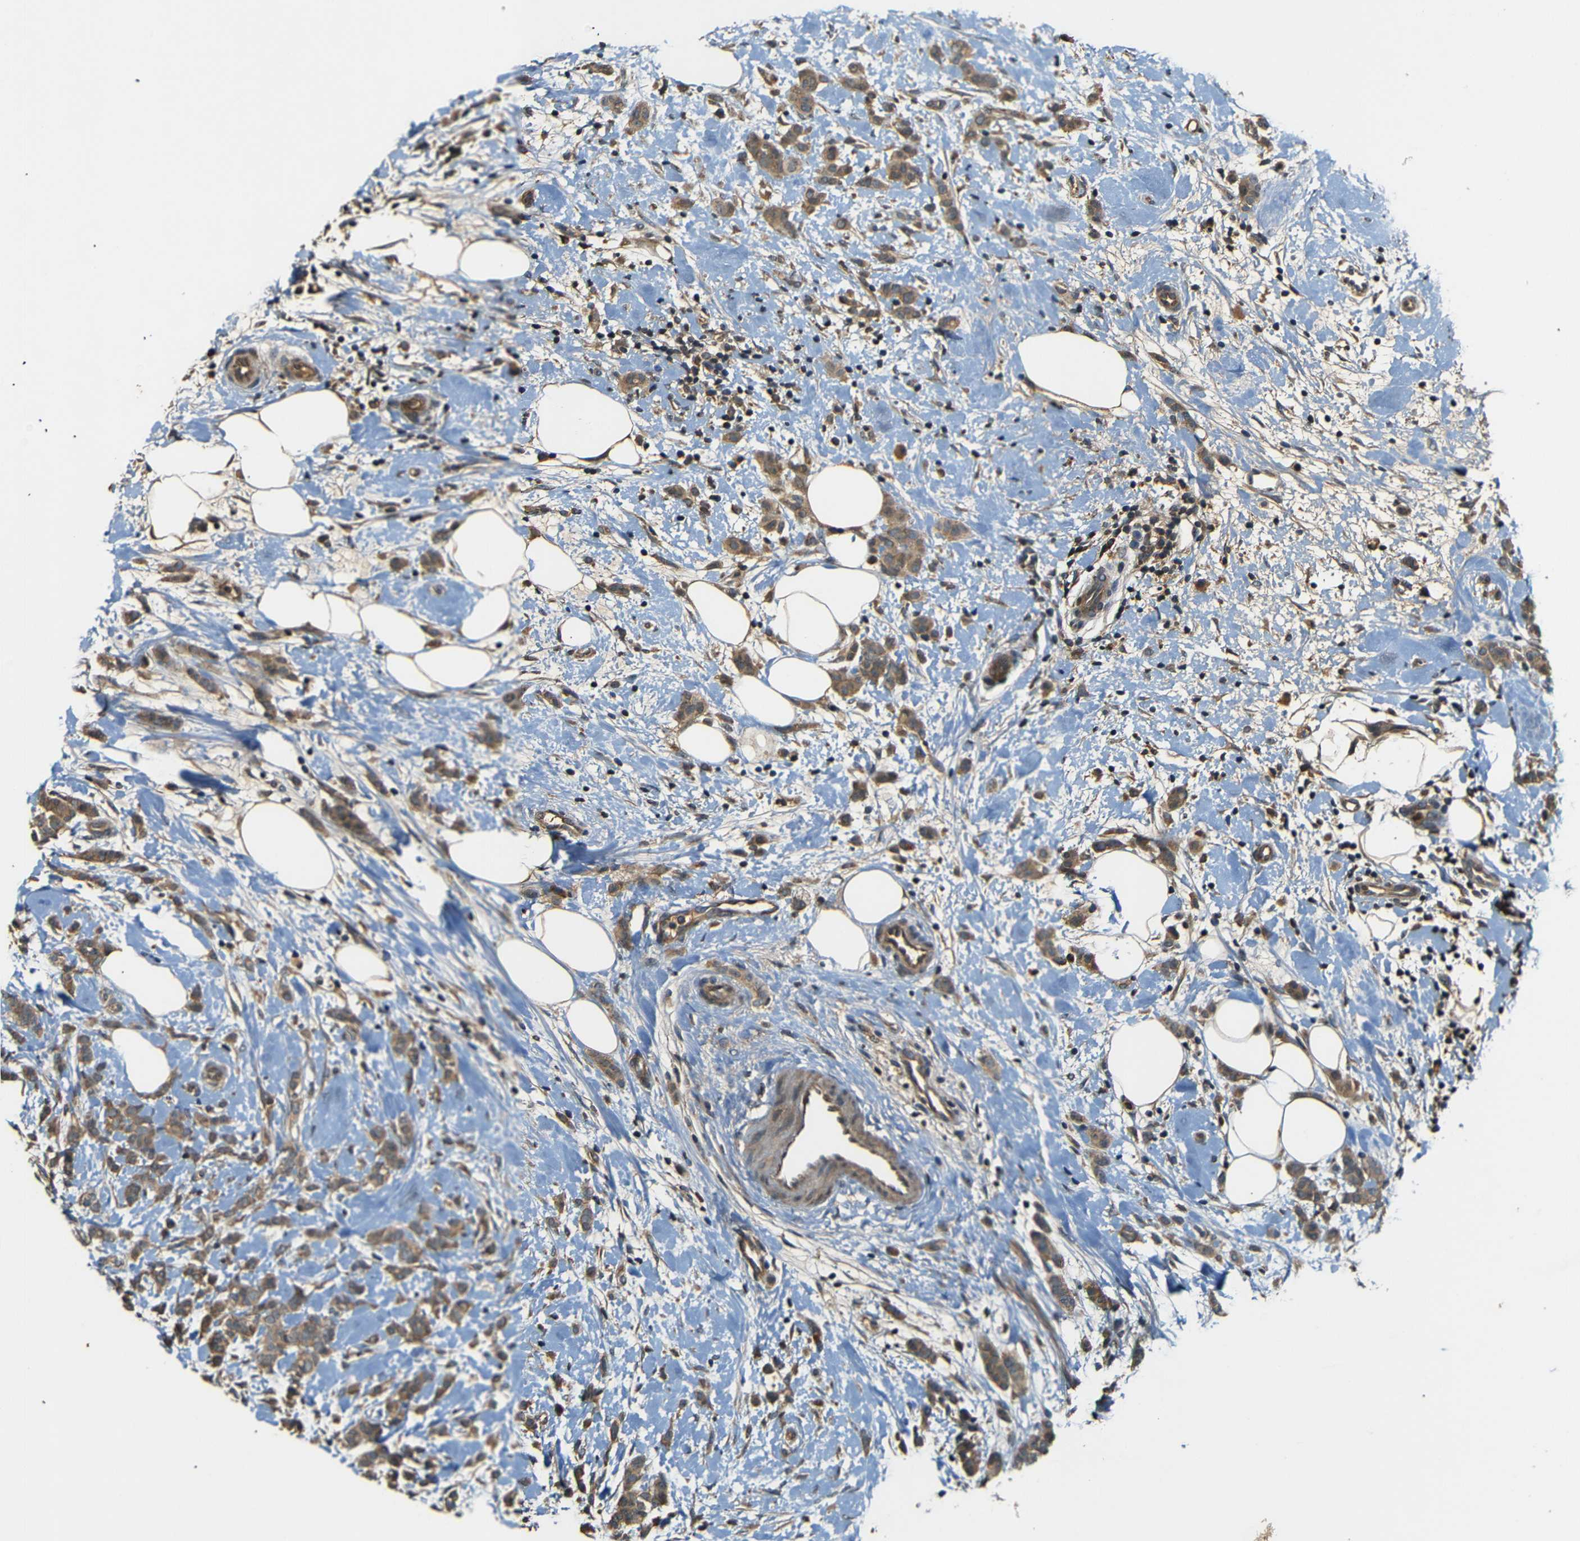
{"staining": {"intensity": "moderate", "quantity": ">75%", "location": "cytoplasmic/membranous"}, "tissue": "breast cancer", "cell_type": "Tumor cells", "image_type": "cancer", "snomed": [{"axis": "morphology", "description": "Lobular carcinoma, in situ"}, {"axis": "morphology", "description": "Lobular carcinoma"}, {"axis": "topography", "description": "Breast"}], "caption": "Breast cancer (lobular carcinoma) stained for a protein (brown) exhibits moderate cytoplasmic/membranous positive positivity in about >75% of tumor cells.", "gene": "TANK", "patient": {"sex": "female", "age": 41}}